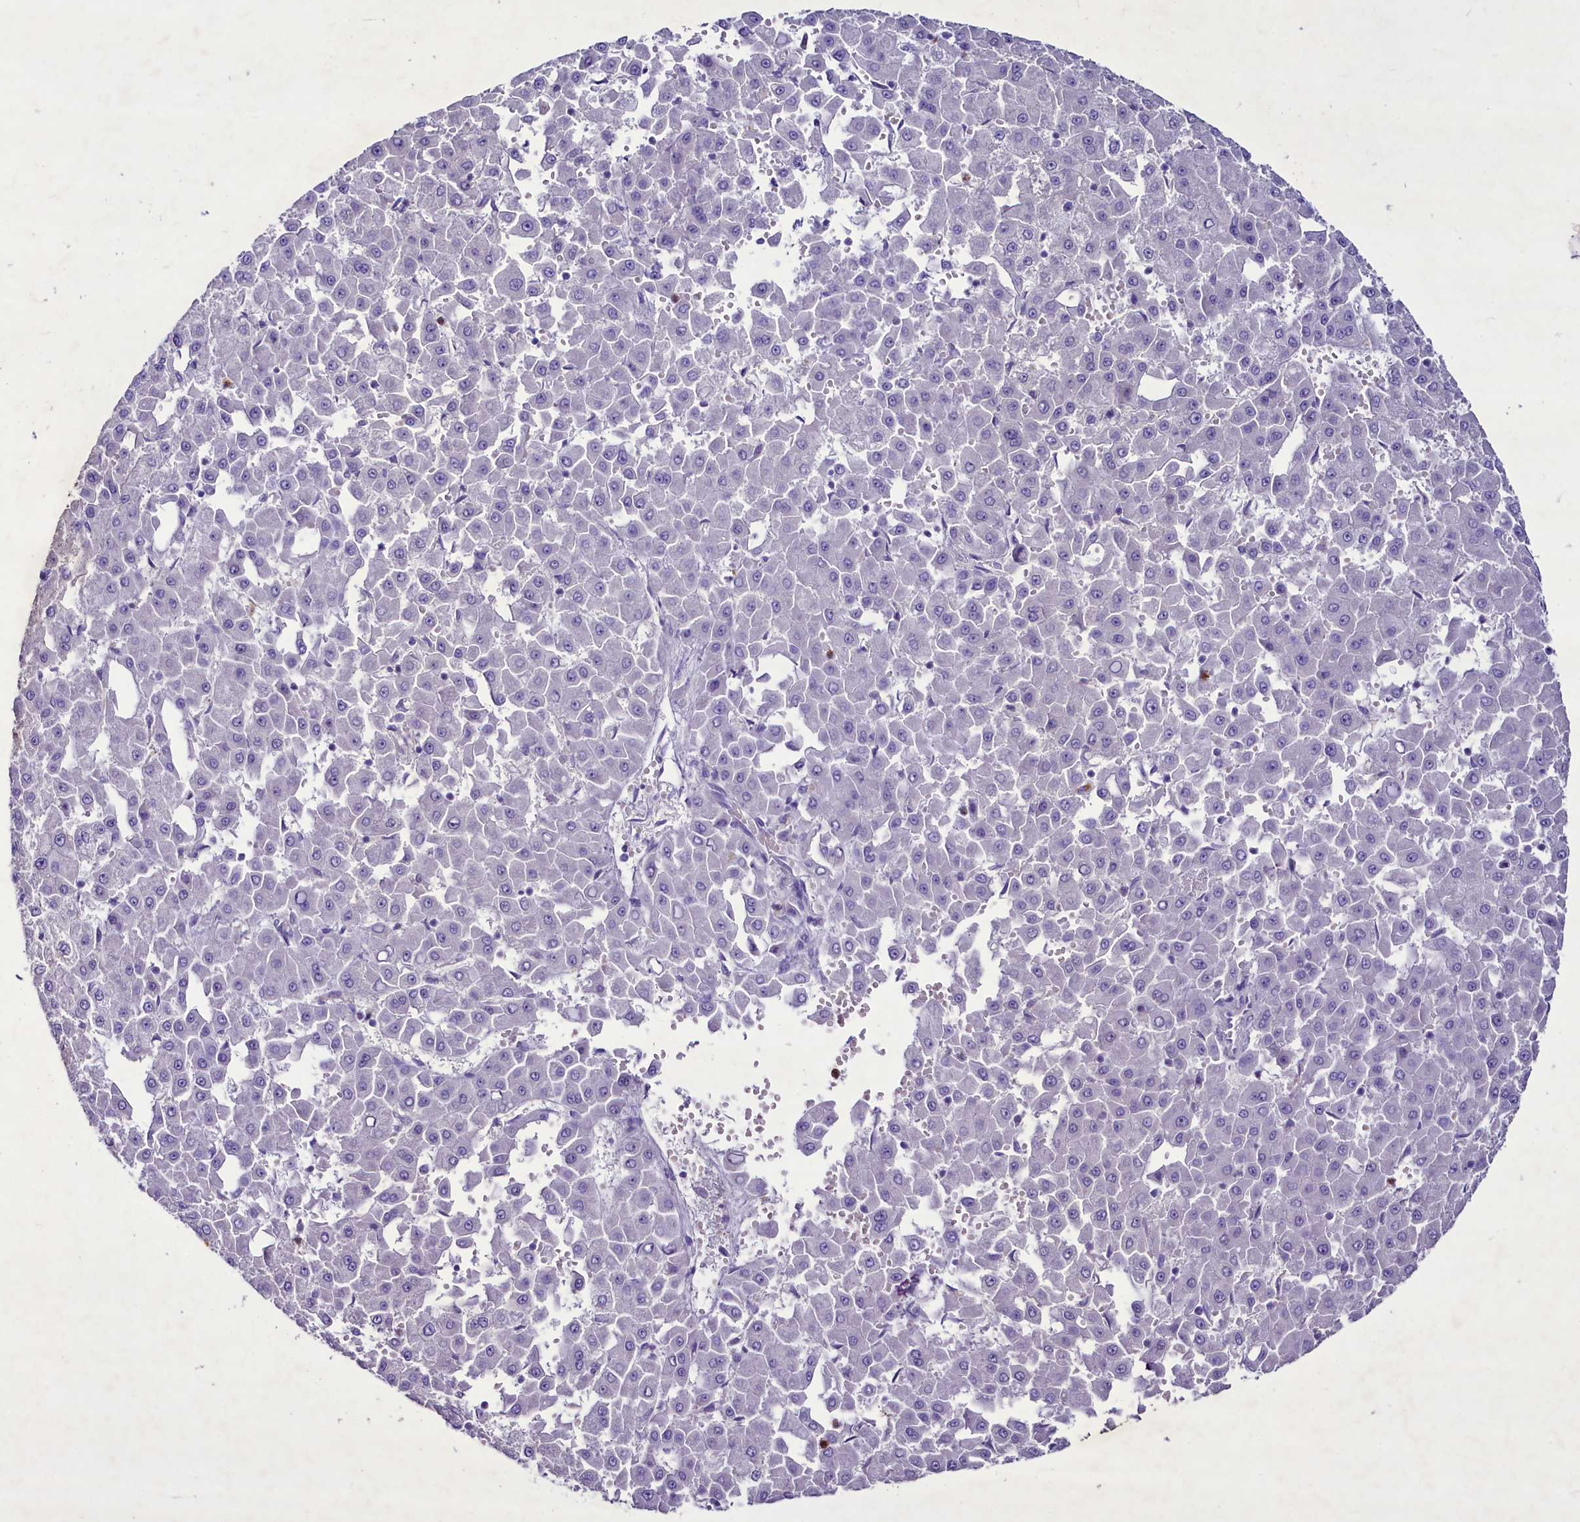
{"staining": {"intensity": "negative", "quantity": "none", "location": "none"}, "tissue": "liver cancer", "cell_type": "Tumor cells", "image_type": "cancer", "snomed": [{"axis": "morphology", "description": "Carcinoma, Hepatocellular, NOS"}, {"axis": "topography", "description": "Liver"}], "caption": "DAB immunohistochemical staining of human liver hepatocellular carcinoma exhibits no significant positivity in tumor cells.", "gene": "FAM209B", "patient": {"sex": "male", "age": 47}}